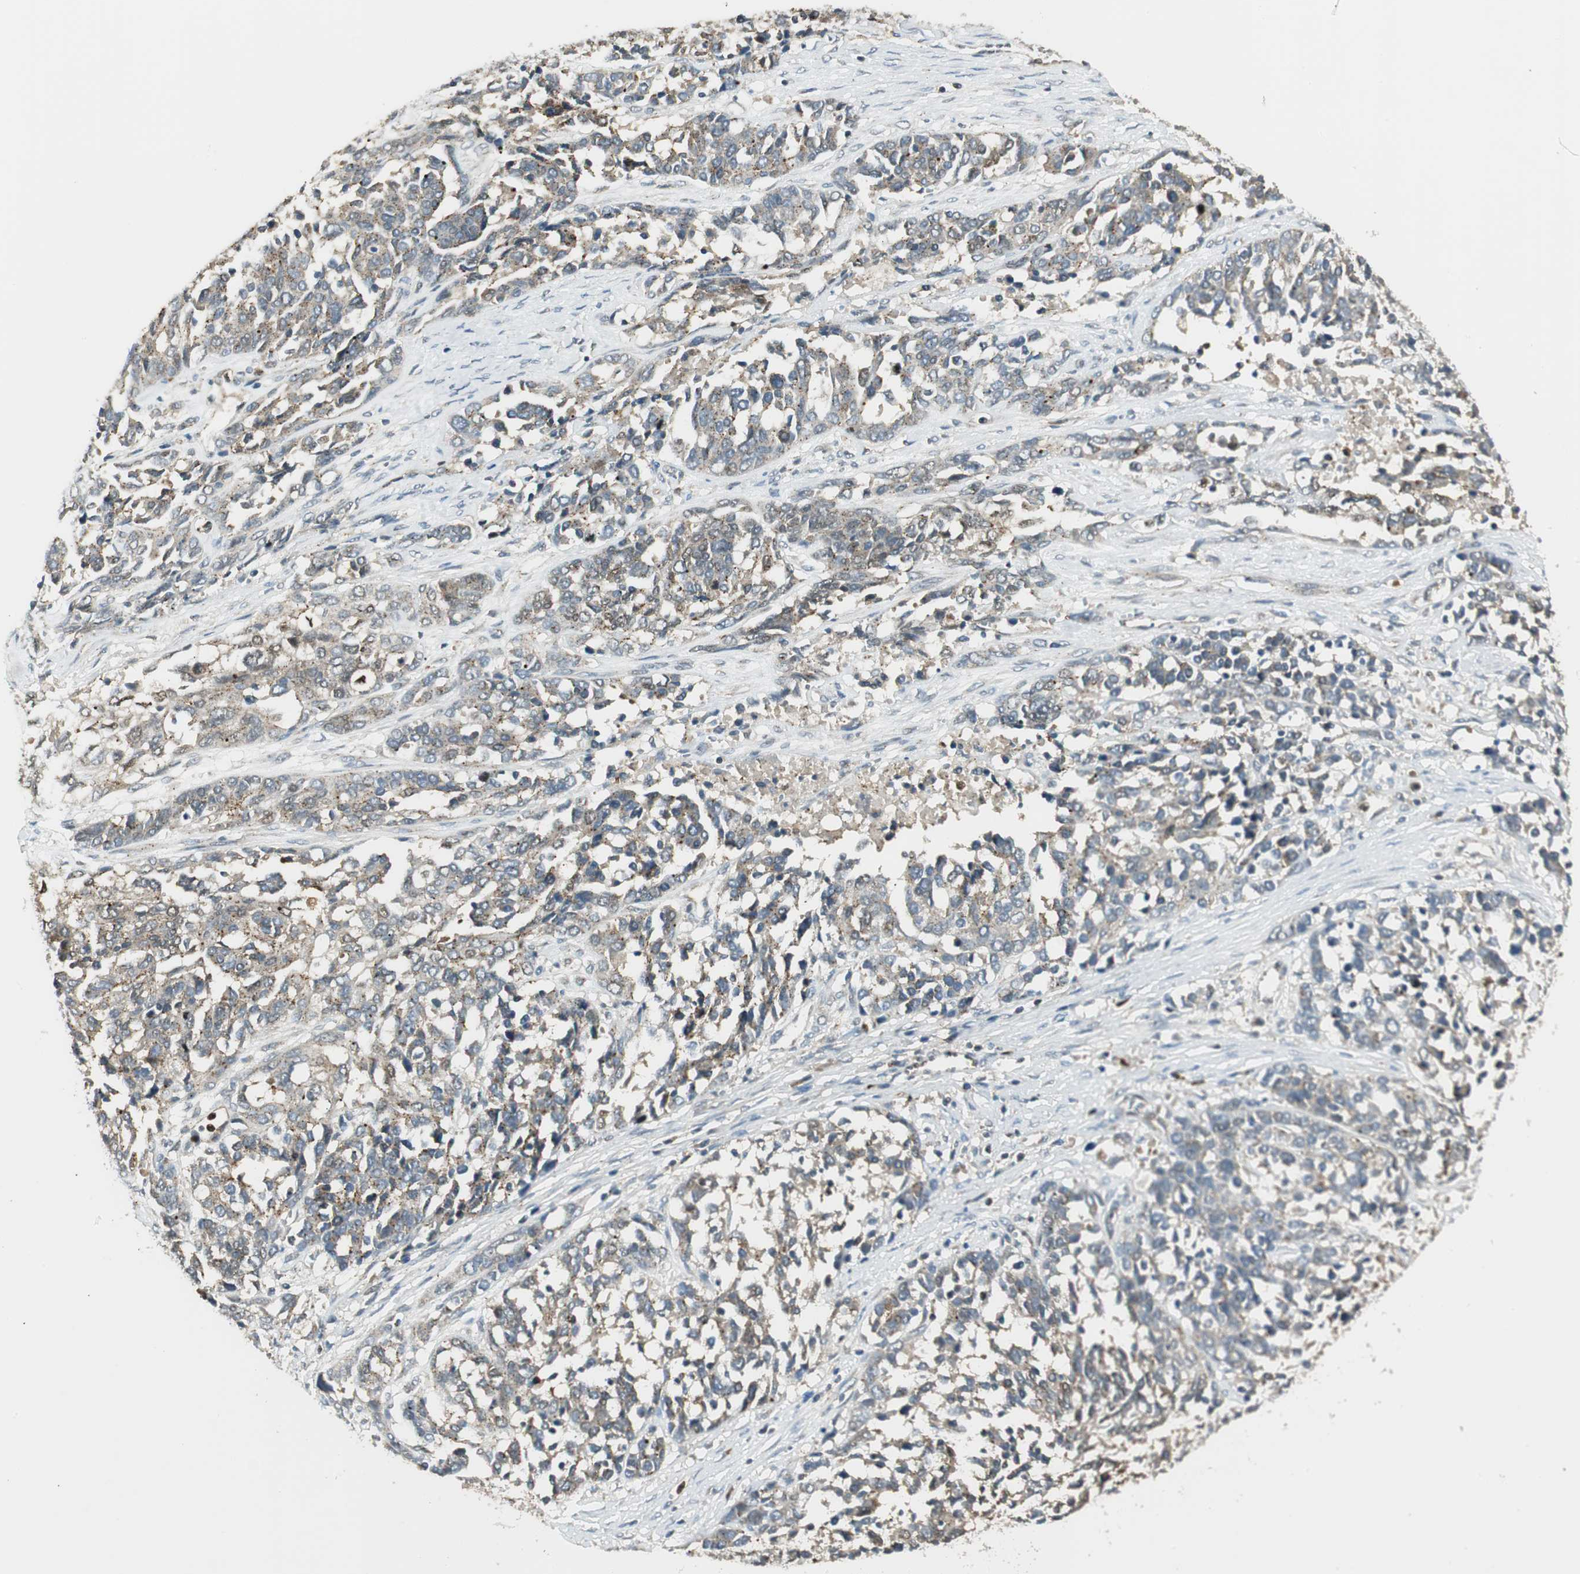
{"staining": {"intensity": "weak", "quantity": "<25%", "location": "cytoplasmic/membranous"}, "tissue": "ovarian cancer", "cell_type": "Tumor cells", "image_type": "cancer", "snomed": [{"axis": "morphology", "description": "Cystadenocarcinoma, serous, NOS"}, {"axis": "topography", "description": "Ovary"}], "caption": "Immunohistochemistry (IHC) image of ovarian cancer (serous cystadenocarcinoma) stained for a protein (brown), which displays no expression in tumor cells.", "gene": "LTA4H", "patient": {"sex": "female", "age": 44}}